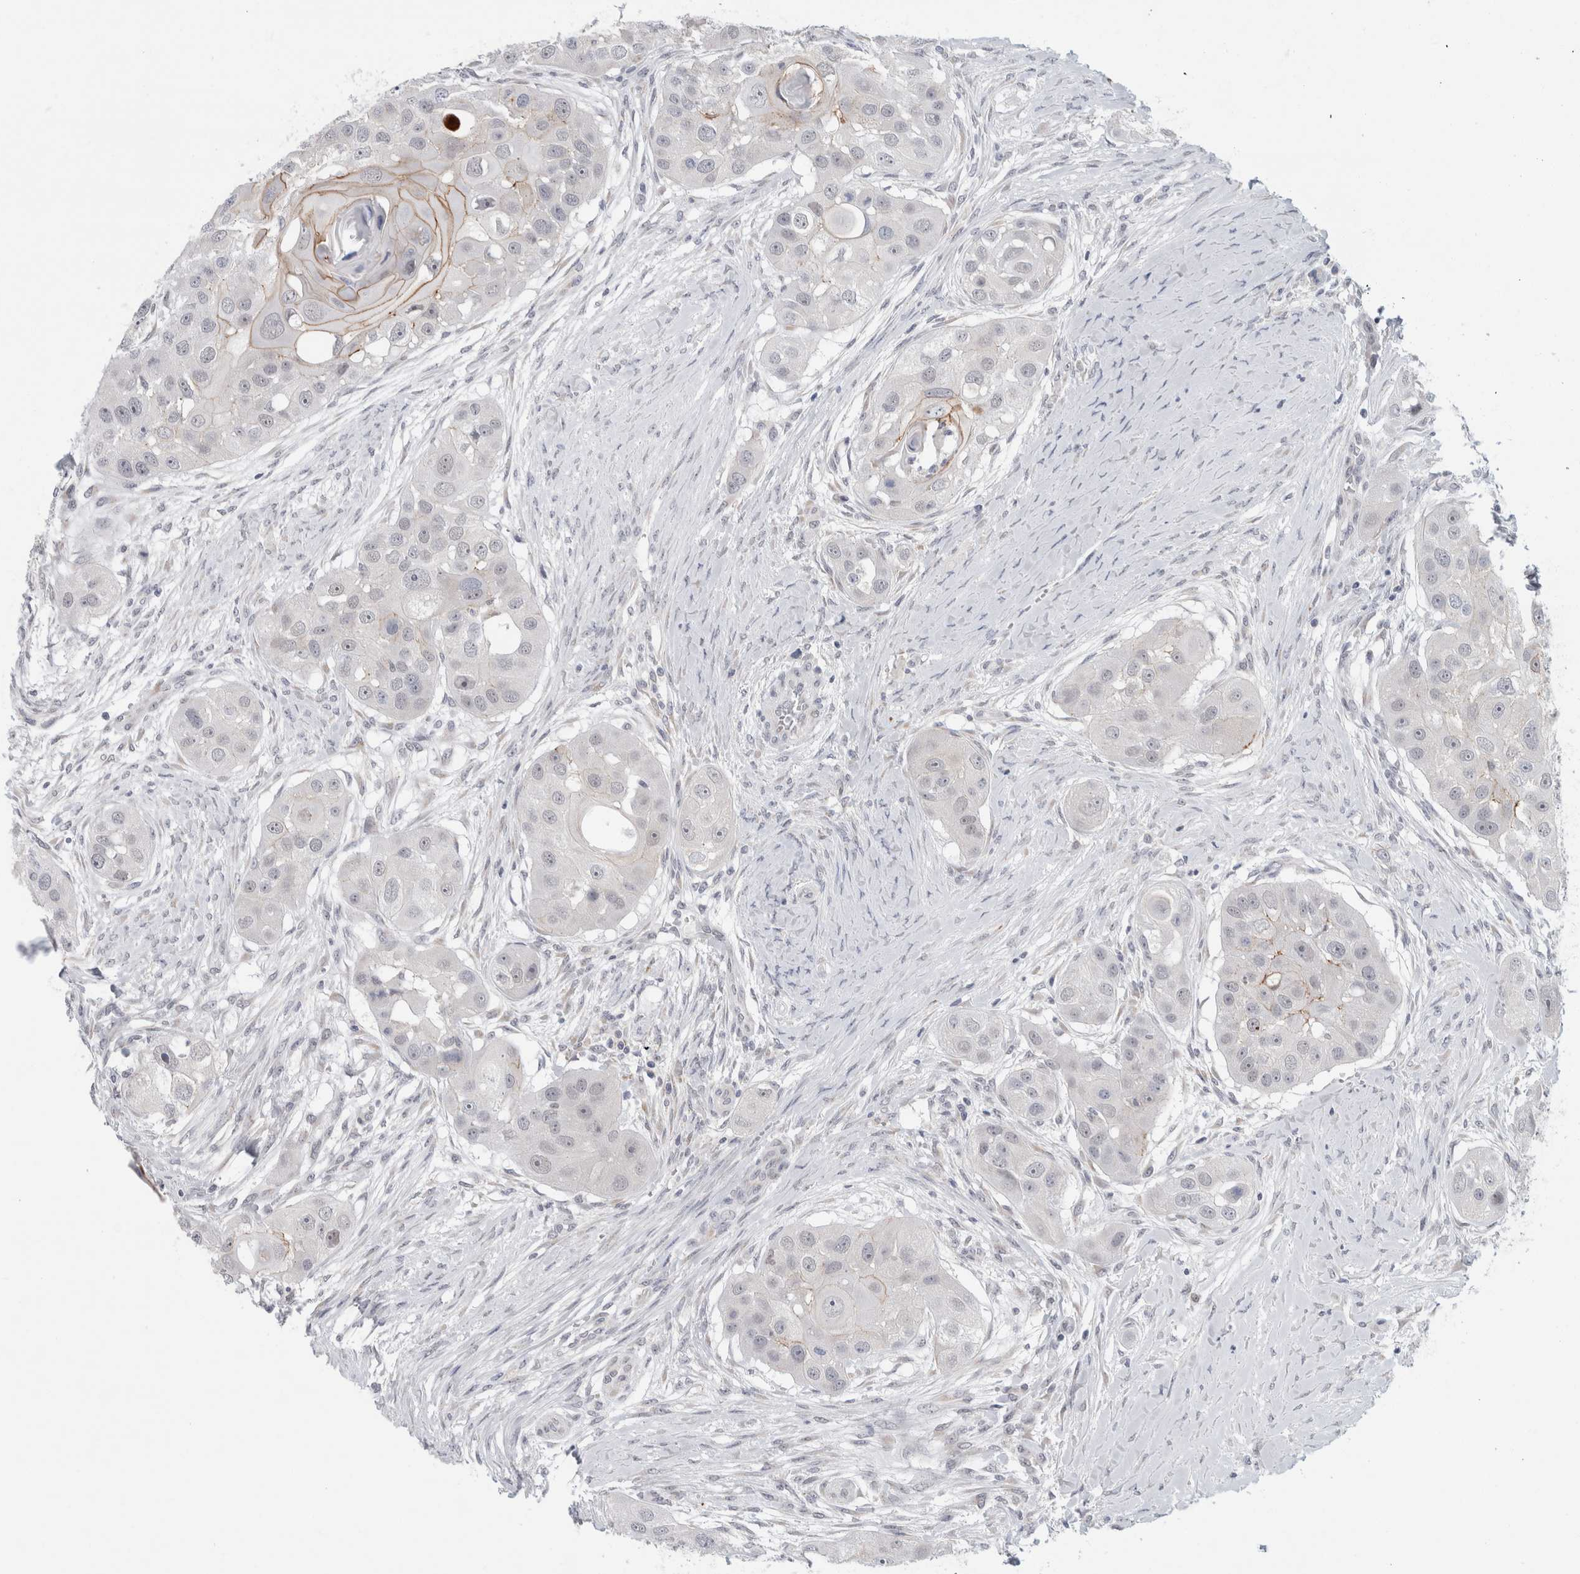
{"staining": {"intensity": "negative", "quantity": "none", "location": "none"}, "tissue": "head and neck cancer", "cell_type": "Tumor cells", "image_type": "cancer", "snomed": [{"axis": "morphology", "description": "Normal tissue, NOS"}, {"axis": "morphology", "description": "Squamous cell carcinoma, NOS"}, {"axis": "topography", "description": "Skeletal muscle"}, {"axis": "topography", "description": "Head-Neck"}], "caption": "This is a photomicrograph of immunohistochemistry staining of squamous cell carcinoma (head and neck), which shows no positivity in tumor cells.", "gene": "NIPA1", "patient": {"sex": "male", "age": 51}}